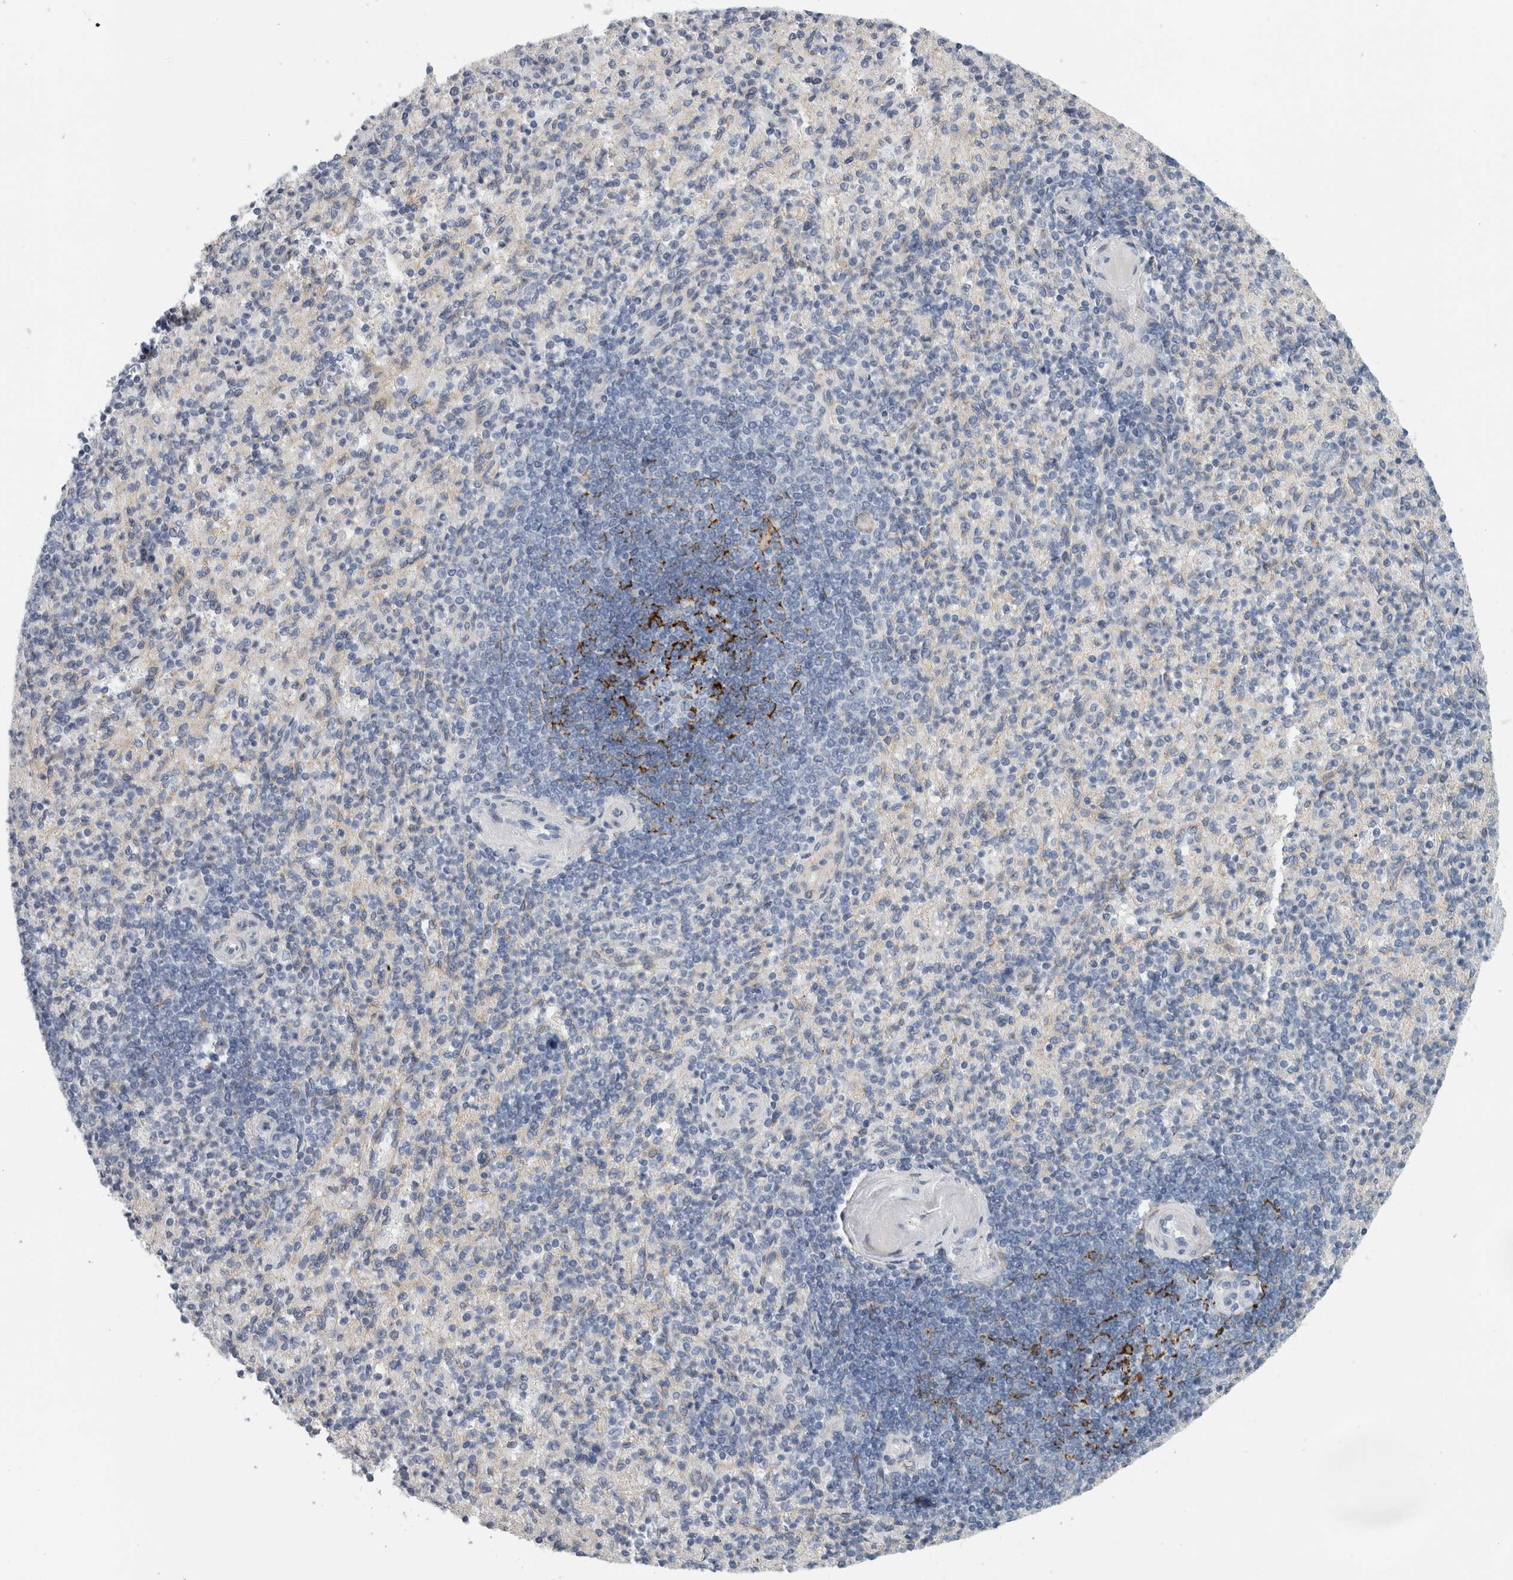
{"staining": {"intensity": "negative", "quantity": "none", "location": "none"}, "tissue": "spleen", "cell_type": "Cells in red pulp", "image_type": "normal", "snomed": [{"axis": "morphology", "description": "Normal tissue, NOS"}, {"axis": "topography", "description": "Spleen"}], "caption": "Immunohistochemistry (IHC) photomicrograph of normal spleen: spleen stained with DAB (3,3'-diaminobenzidine) displays no significant protein staining in cells in red pulp.", "gene": "B3GNT3", "patient": {"sex": "female", "age": 74}}